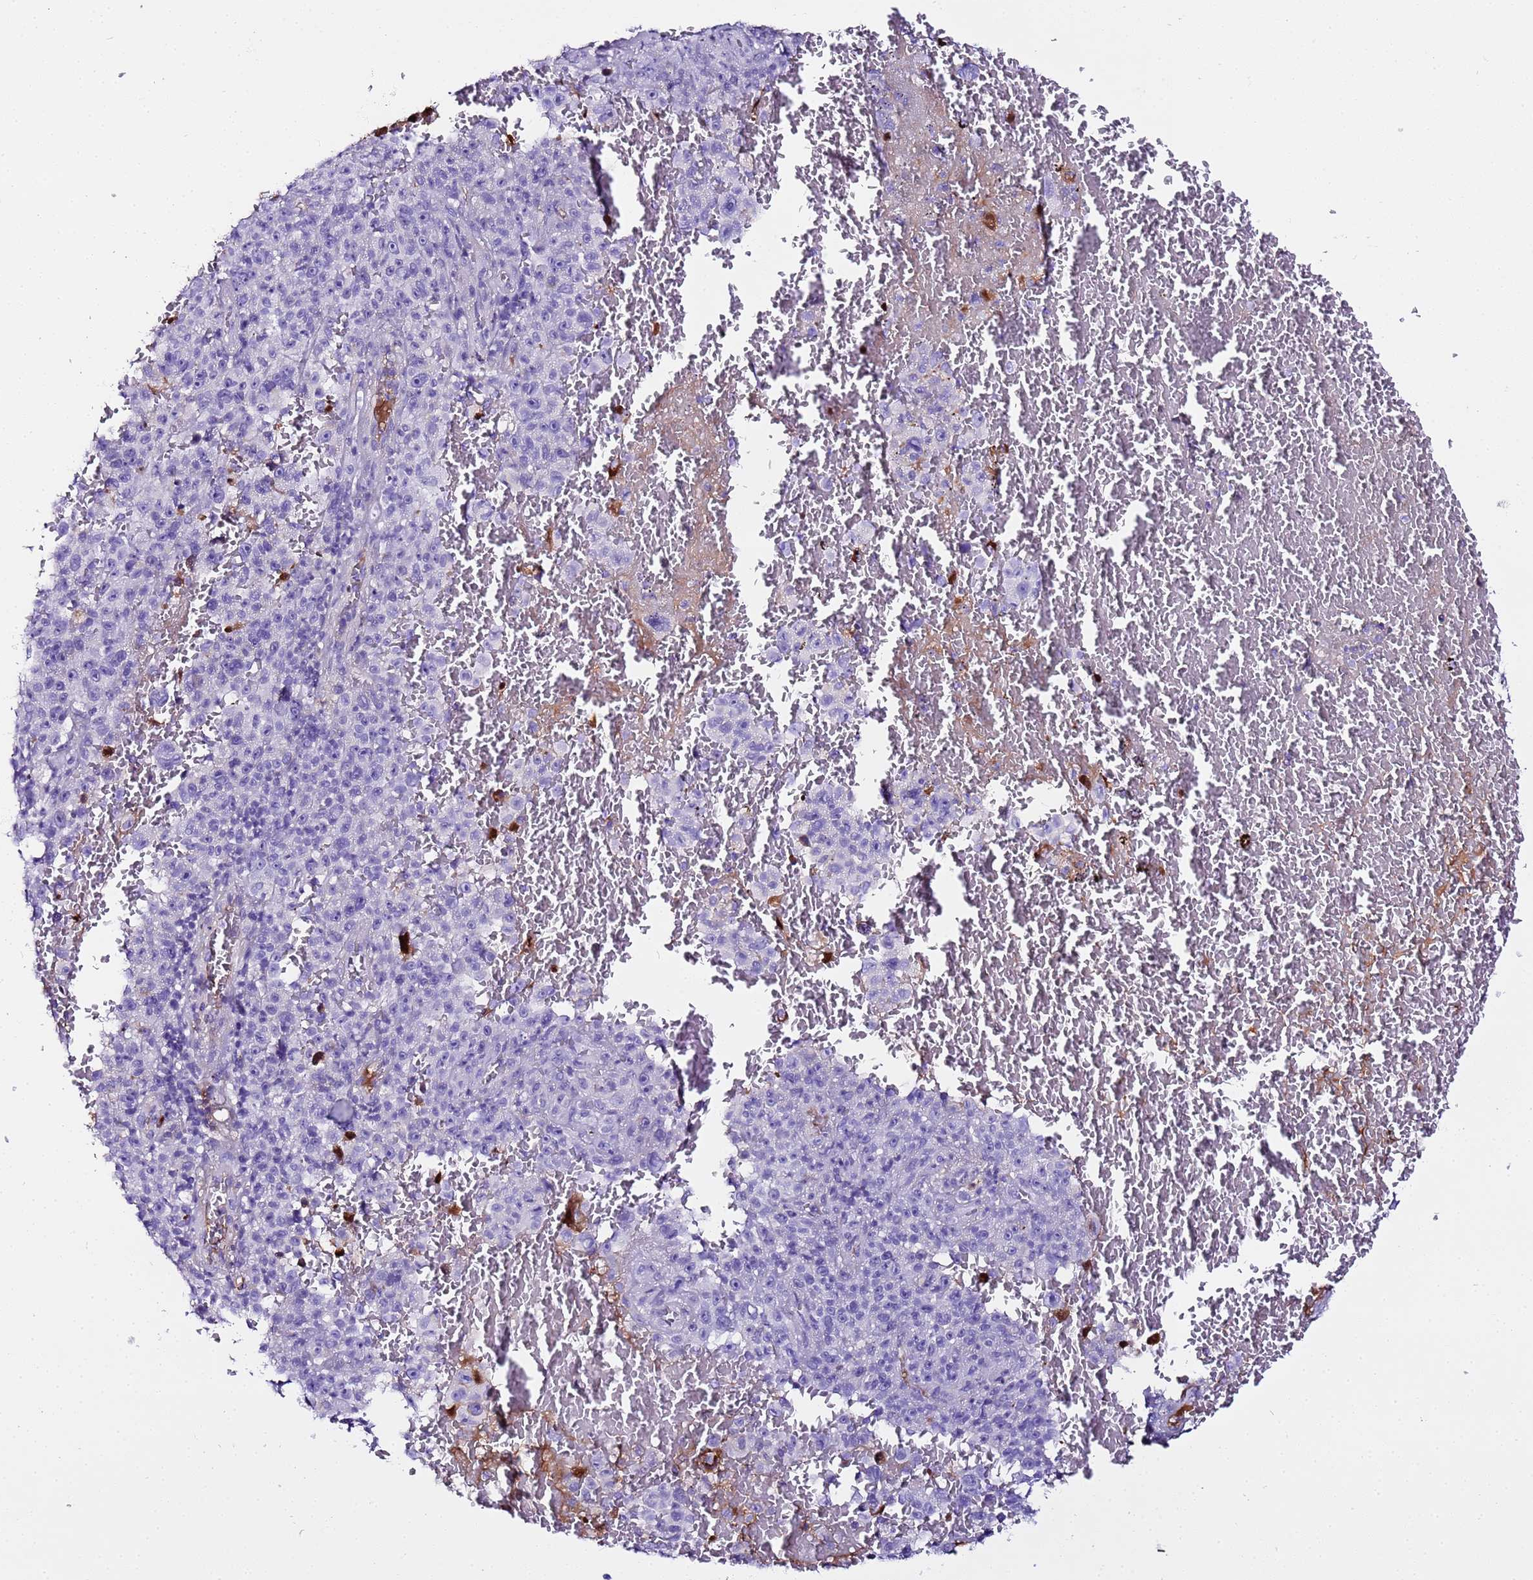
{"staining": {"intensity": "negative", "quantity": "none", "location": "none"}, "tissue": "melanoma", "cell_type": "Tumor cells", "image_type": "cancer", "snomed": [{"axis": "morphology", "description": "Malignant melanoma, NOS"}, {"axis": "topography", "description": "Skin"}], "caption": "IHC of malignant melanoma reveals no expression in tumor cells.", "gene": "CFHR2", "patient": {"sex": "female", "age": 82}}